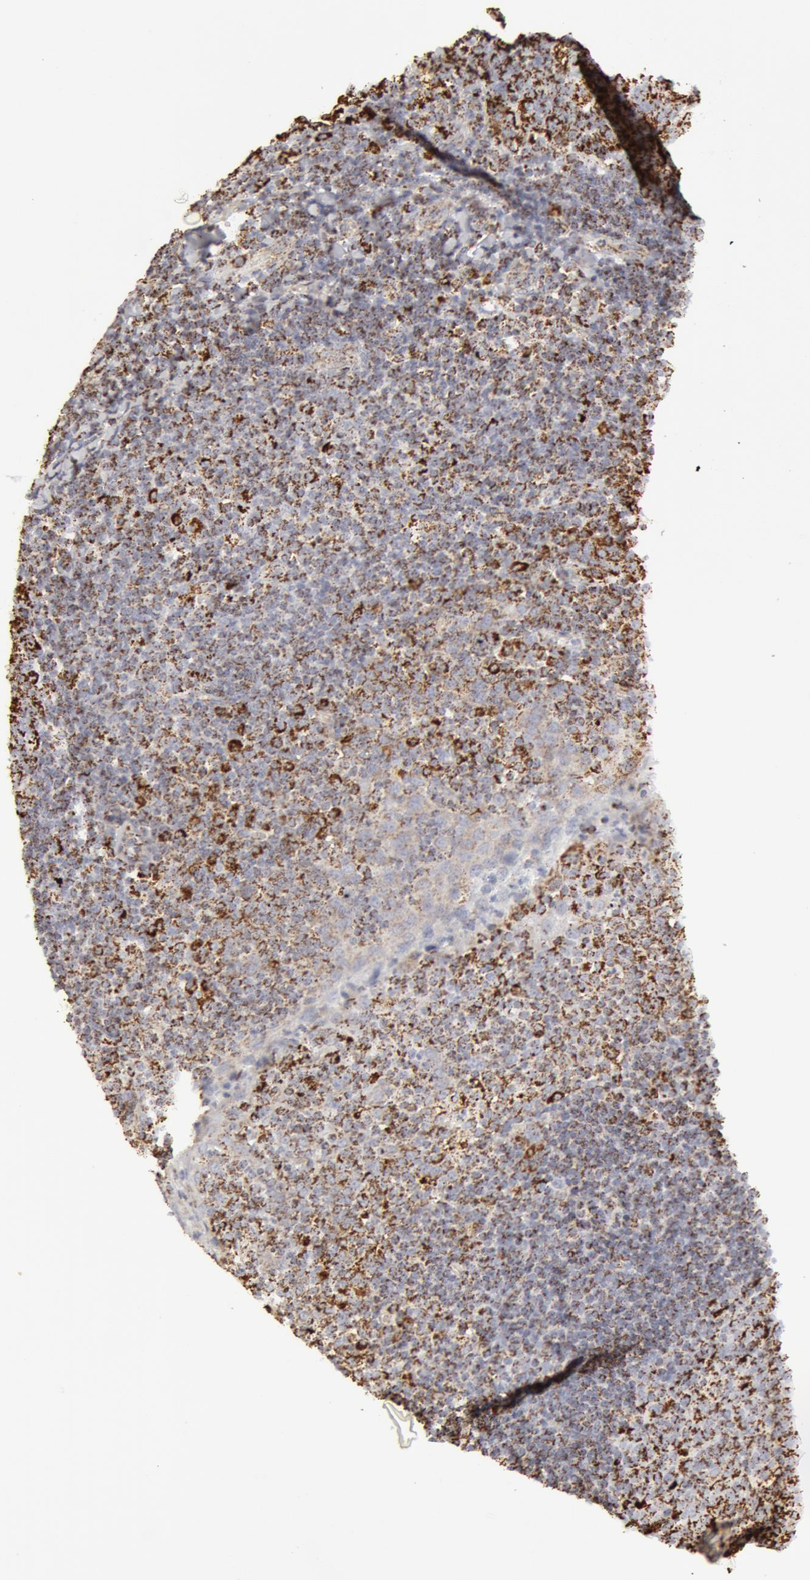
{"staining": {"intensity": "moderate", "quantity": ">75%", "location": "cytoplasmic/membranous"}, "tissue": "tonsil", "cell_type": "Germinal center cells", "image_type": "normal", "snomed": [{"axis": "morphology", "description": "Normal tissue, NOS"}, {"axis": "topography", "description": "Tonsil"}], "caption": "The image exhibits staining of normal tonsil, revealing moderate cytoplasmic/membranous protein expression (brown color) within germinal center cells.", "gene": "ATP5F1B", "patient": {"sex": "male", "age": 6}}